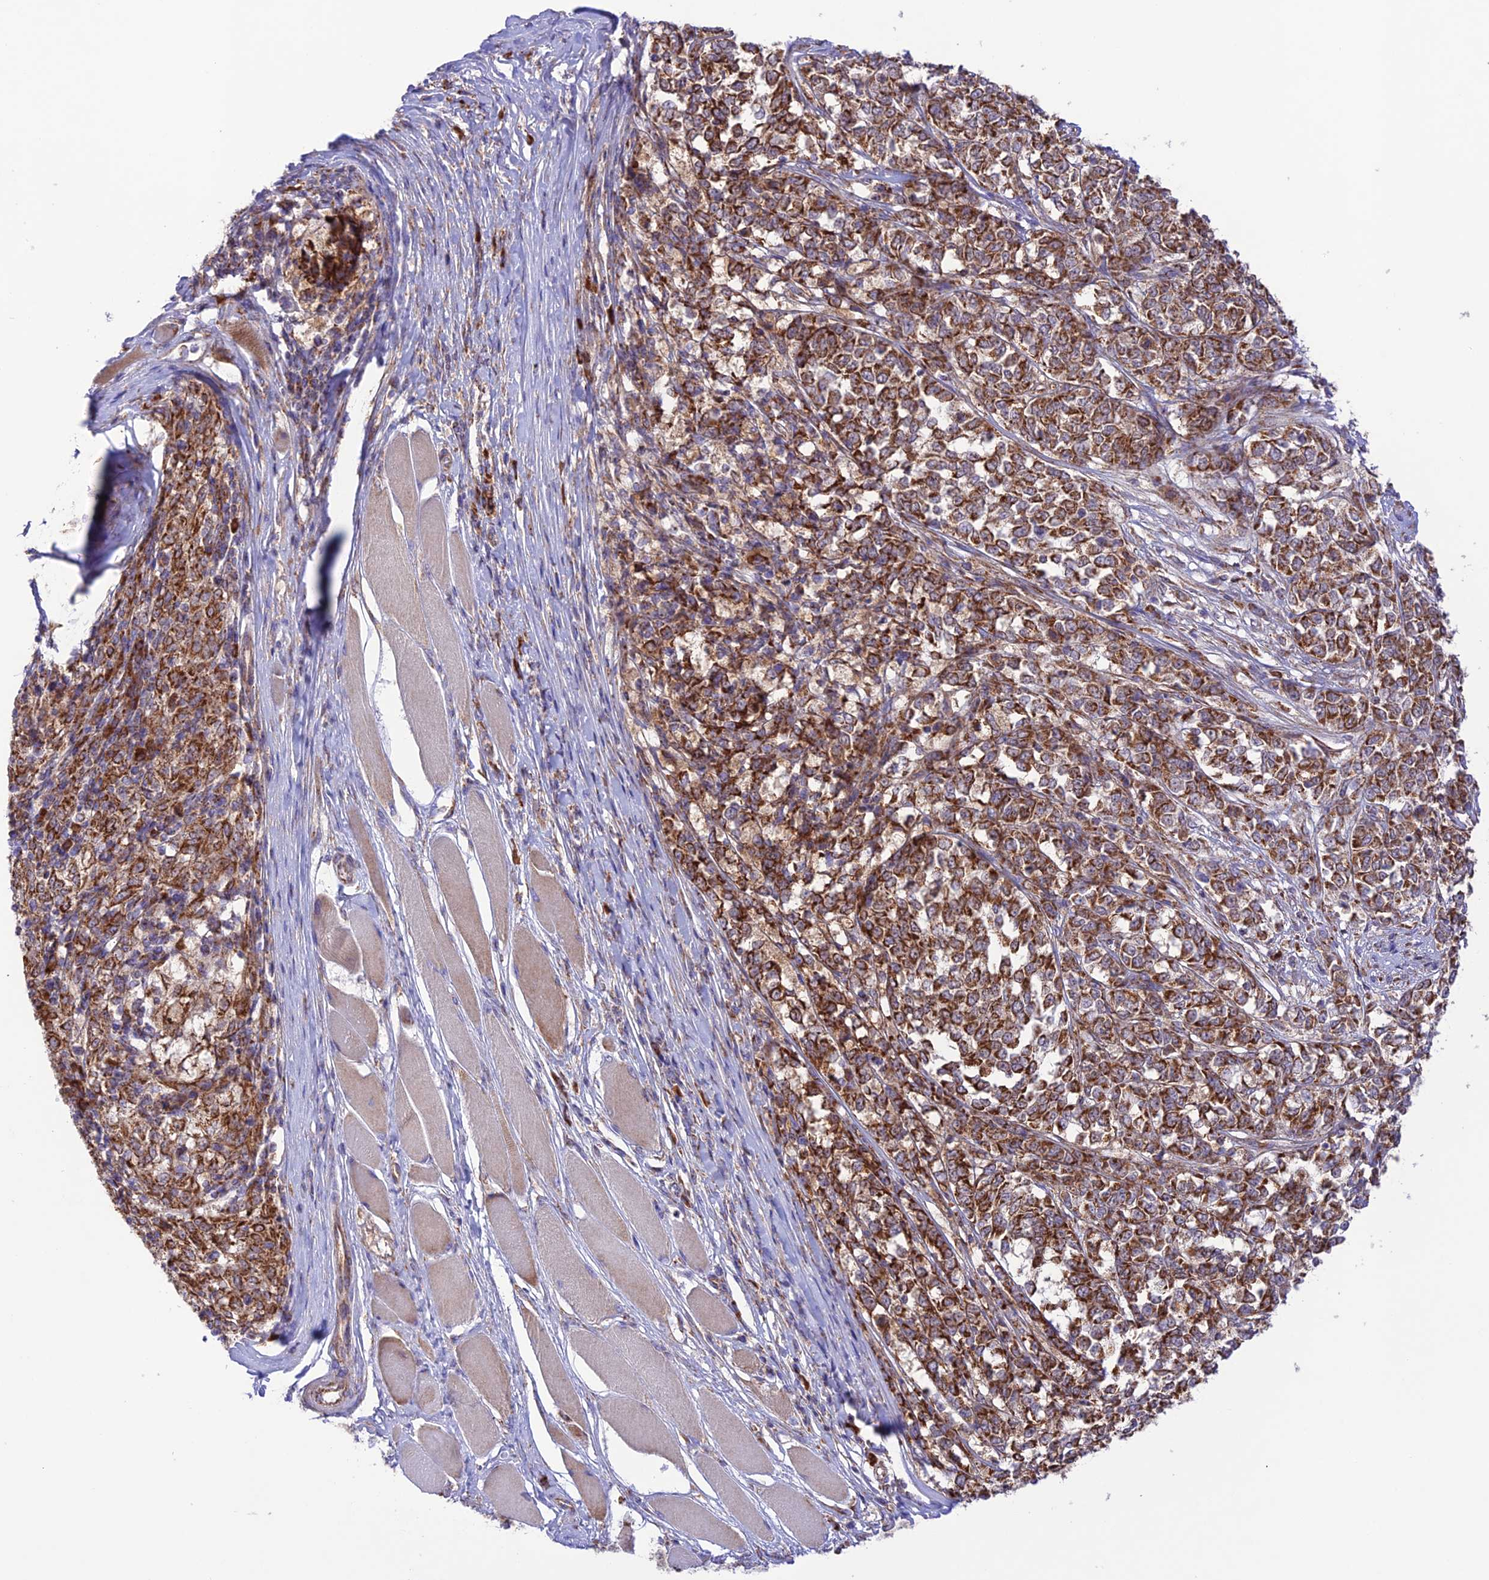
{"staining": {"intensity": "strong", "quantity": ">75%", "location": "cytoplasmic/membranous"}, "tissue": "melanoma", "cell_type": "Tumor cells", "image_type": "cancer", "snomed": [{"axis": "morphology", "description": "Malignant melanoma, NOS"}, {"axis": "topography", "description": "Skin"}], "caption": "The image shows a brown stain indicating the presence of a protein in the cytoplasmic/membranous of tumor cells in malignant melanoma.", "gene": "UAP1L1", "patient": {"sex": "female", "age": 72}}